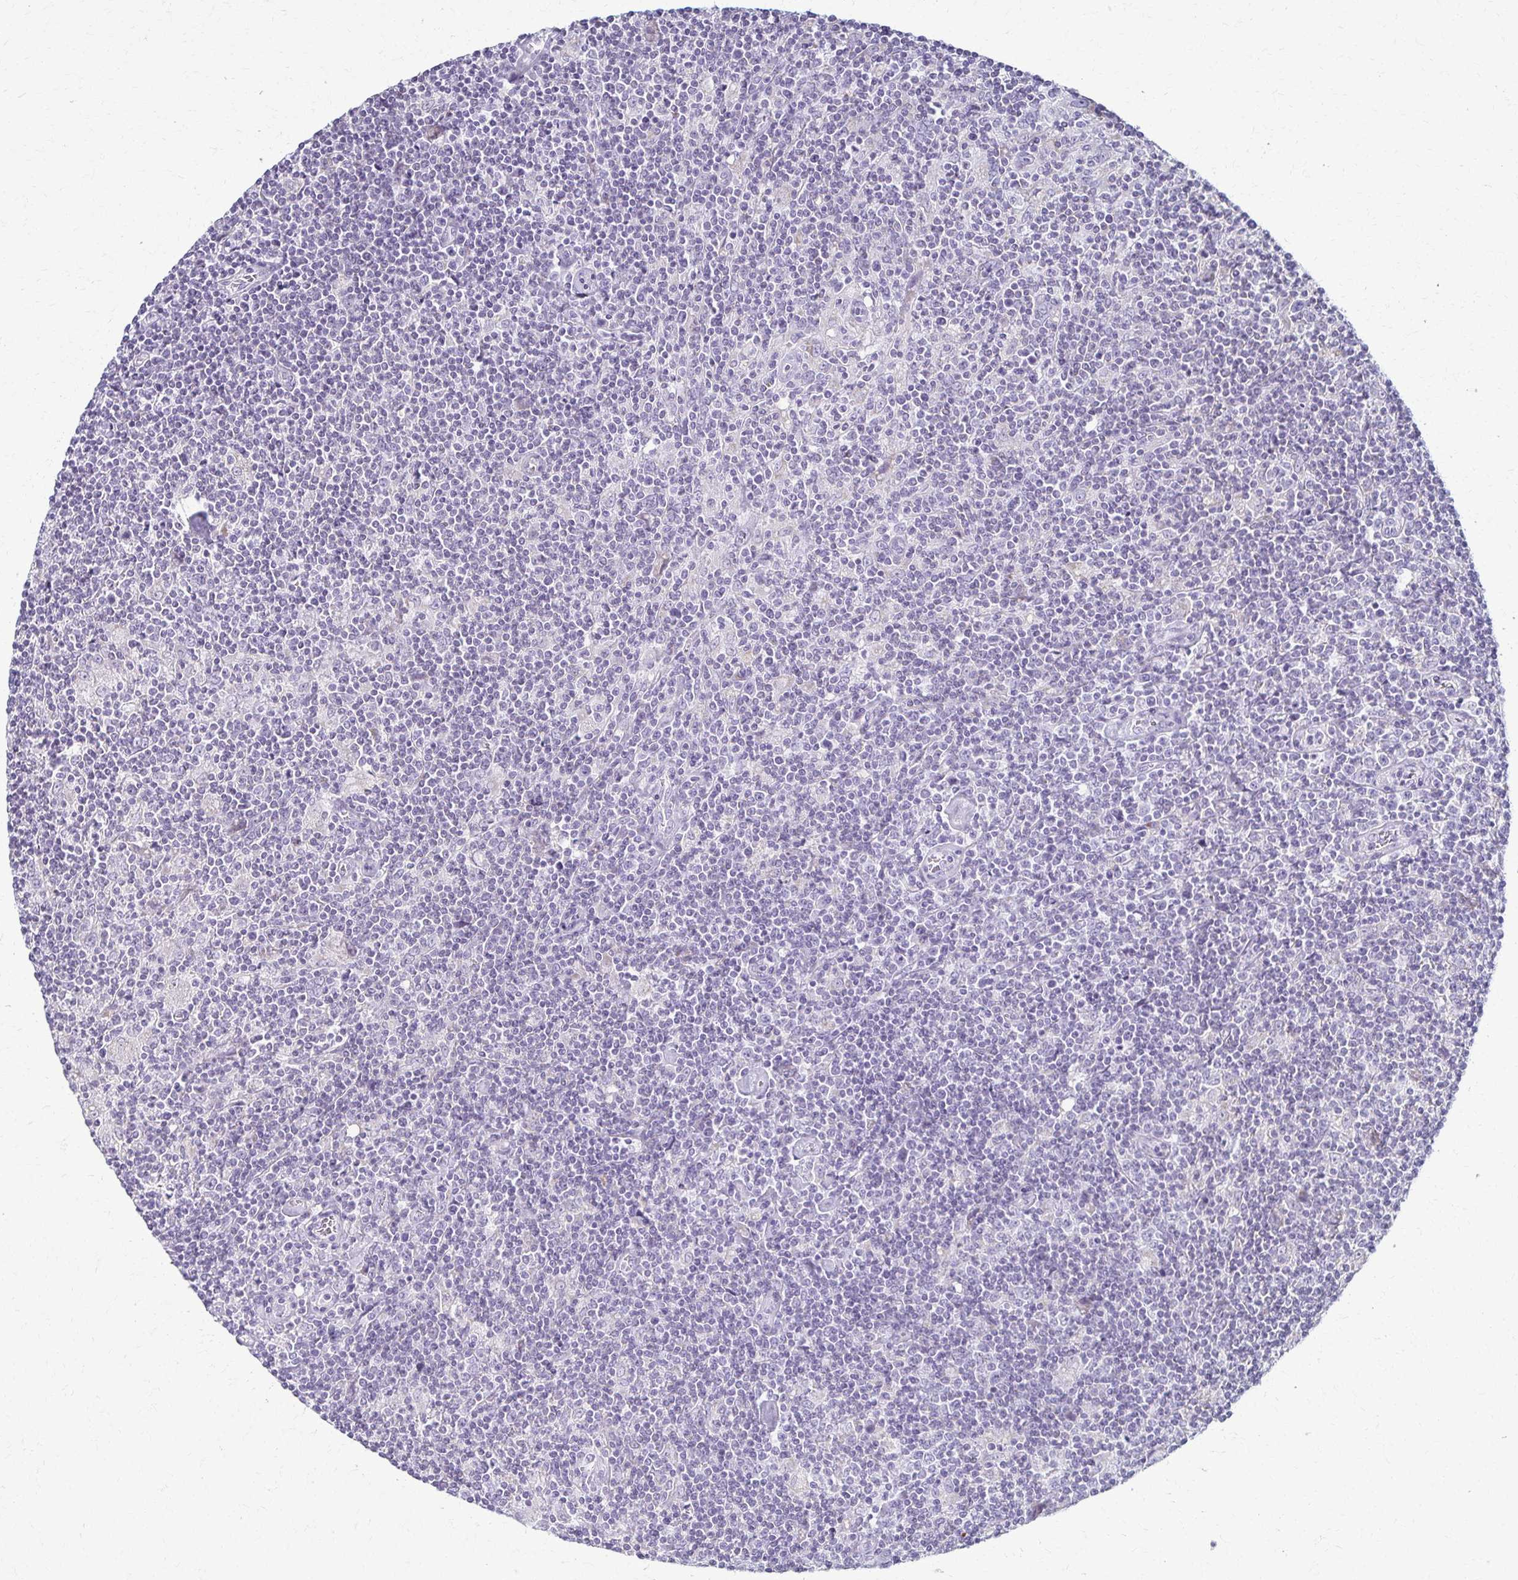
{"staining": {"intensity": "negative", "quantity": "none", "location": "none"}, "tissue": "lymphoma", "cell_type": "Tumor cells", "image_type": "cancer", "snomed": [{"axis": "morphology", "description": "Hodgkin's disease, NOS"}, {"axis": "topography", "description": "Lymph node"}], "caption": "Protein analysis of Hodgkin's disease demonstrates no significant expression in tumor cells.", "gene": "FCGR2B", "patient": {"sex": "male", "age": 40}}